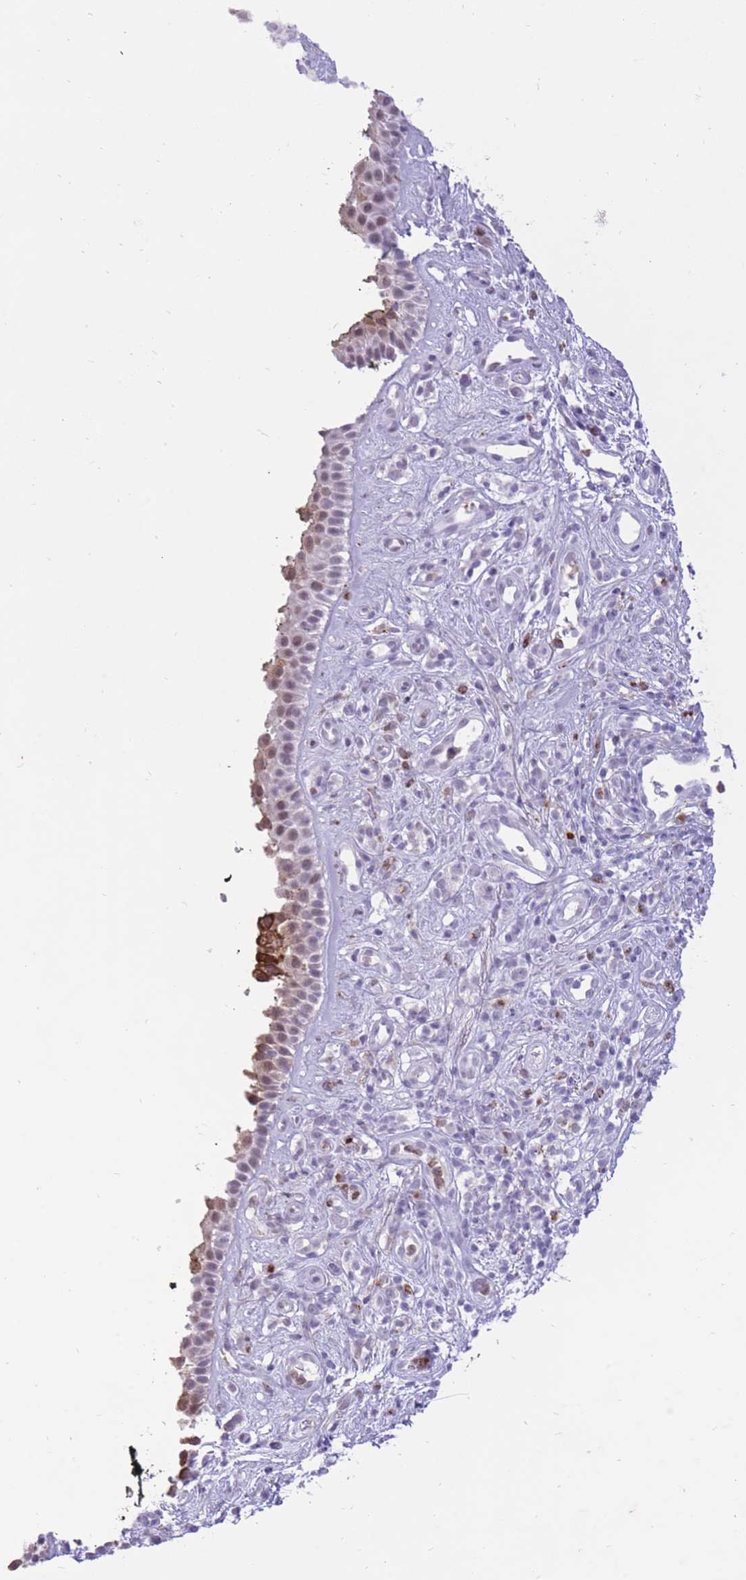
{"staining": {"intensity": "strong", "quantity": "<25%", "location": "cytoplasmic/membranous"}, "tissue": "nasopharynx", "cell_type": "Respiratory epithelial cells", "image_type": "normal", "snomed": [{"axis": "morphology", "description": "Normal tissue, NOS"}, {"axis": "morphology", "description": "Squamous cell carcinoma, NOS"}, {"axis": "topography", "description": "Nasopharynx"}, {"axis": "topography", "description": "Head-Neck"}], "caption": "Nasopharynx stained with IHC displays strong cytoplasmic/membranous positivity in about <25% of respiratory epithelial cells.", "gene": "MEIS3", "patient": {"sex": "male", "age": 85}}